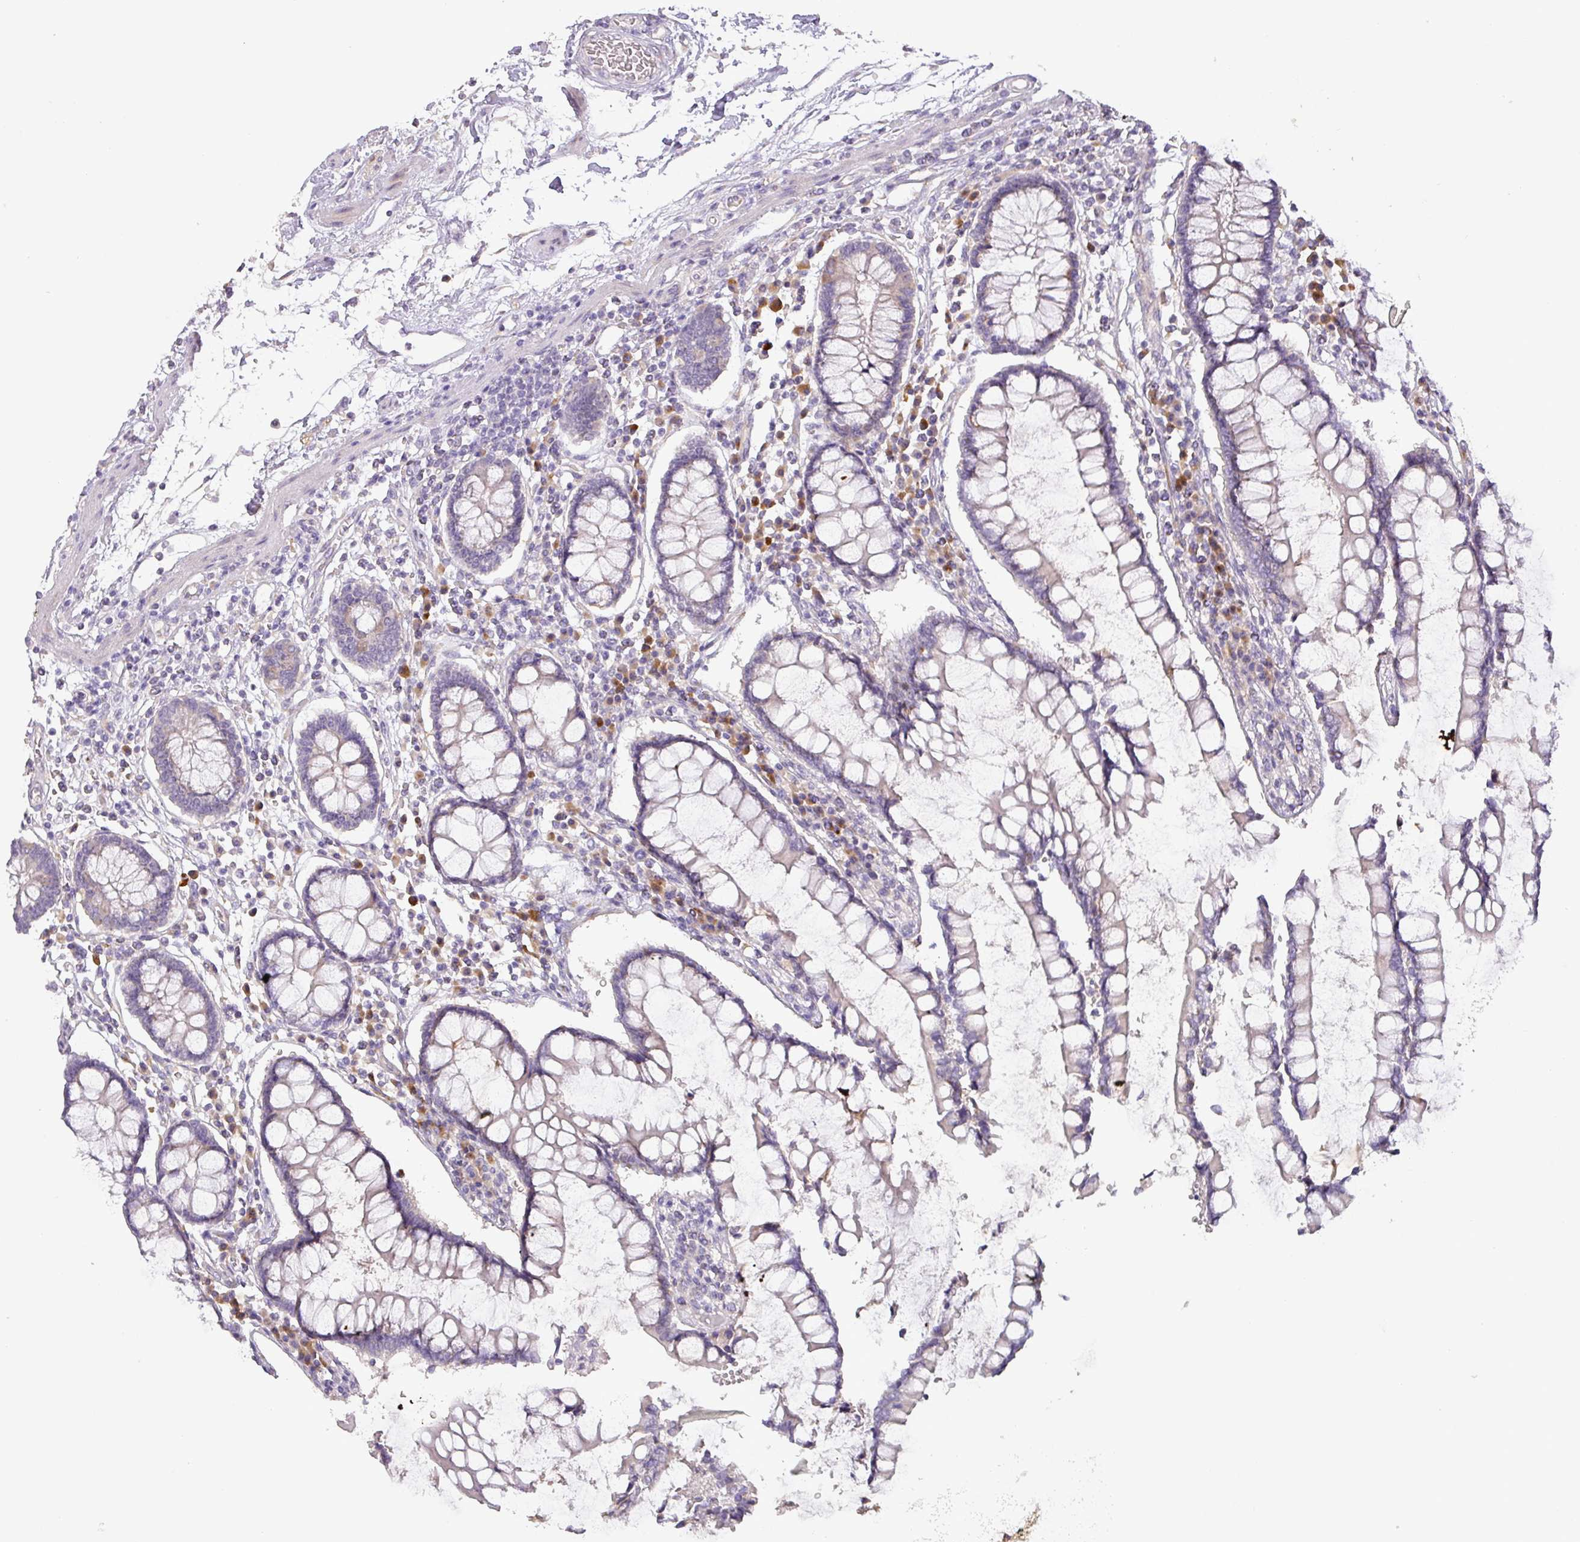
{"staining": {"intensity": "negative", "quantity": "none", "location": "none"}, "tissue": "colon", "cell_type": "Endothelial cells", "image_type": "normal", "snomed": [{"axis": "morphology", "description": "Normal tissue, NOS"}, {"axis": "topography", "description": "Colon"}], "caption": "This is an IHC micrograph of unremarkable human colon. There is no staining in endothelial cells.", "gene": "DRD5", "patient": {"sex": "female", "age": 79}}